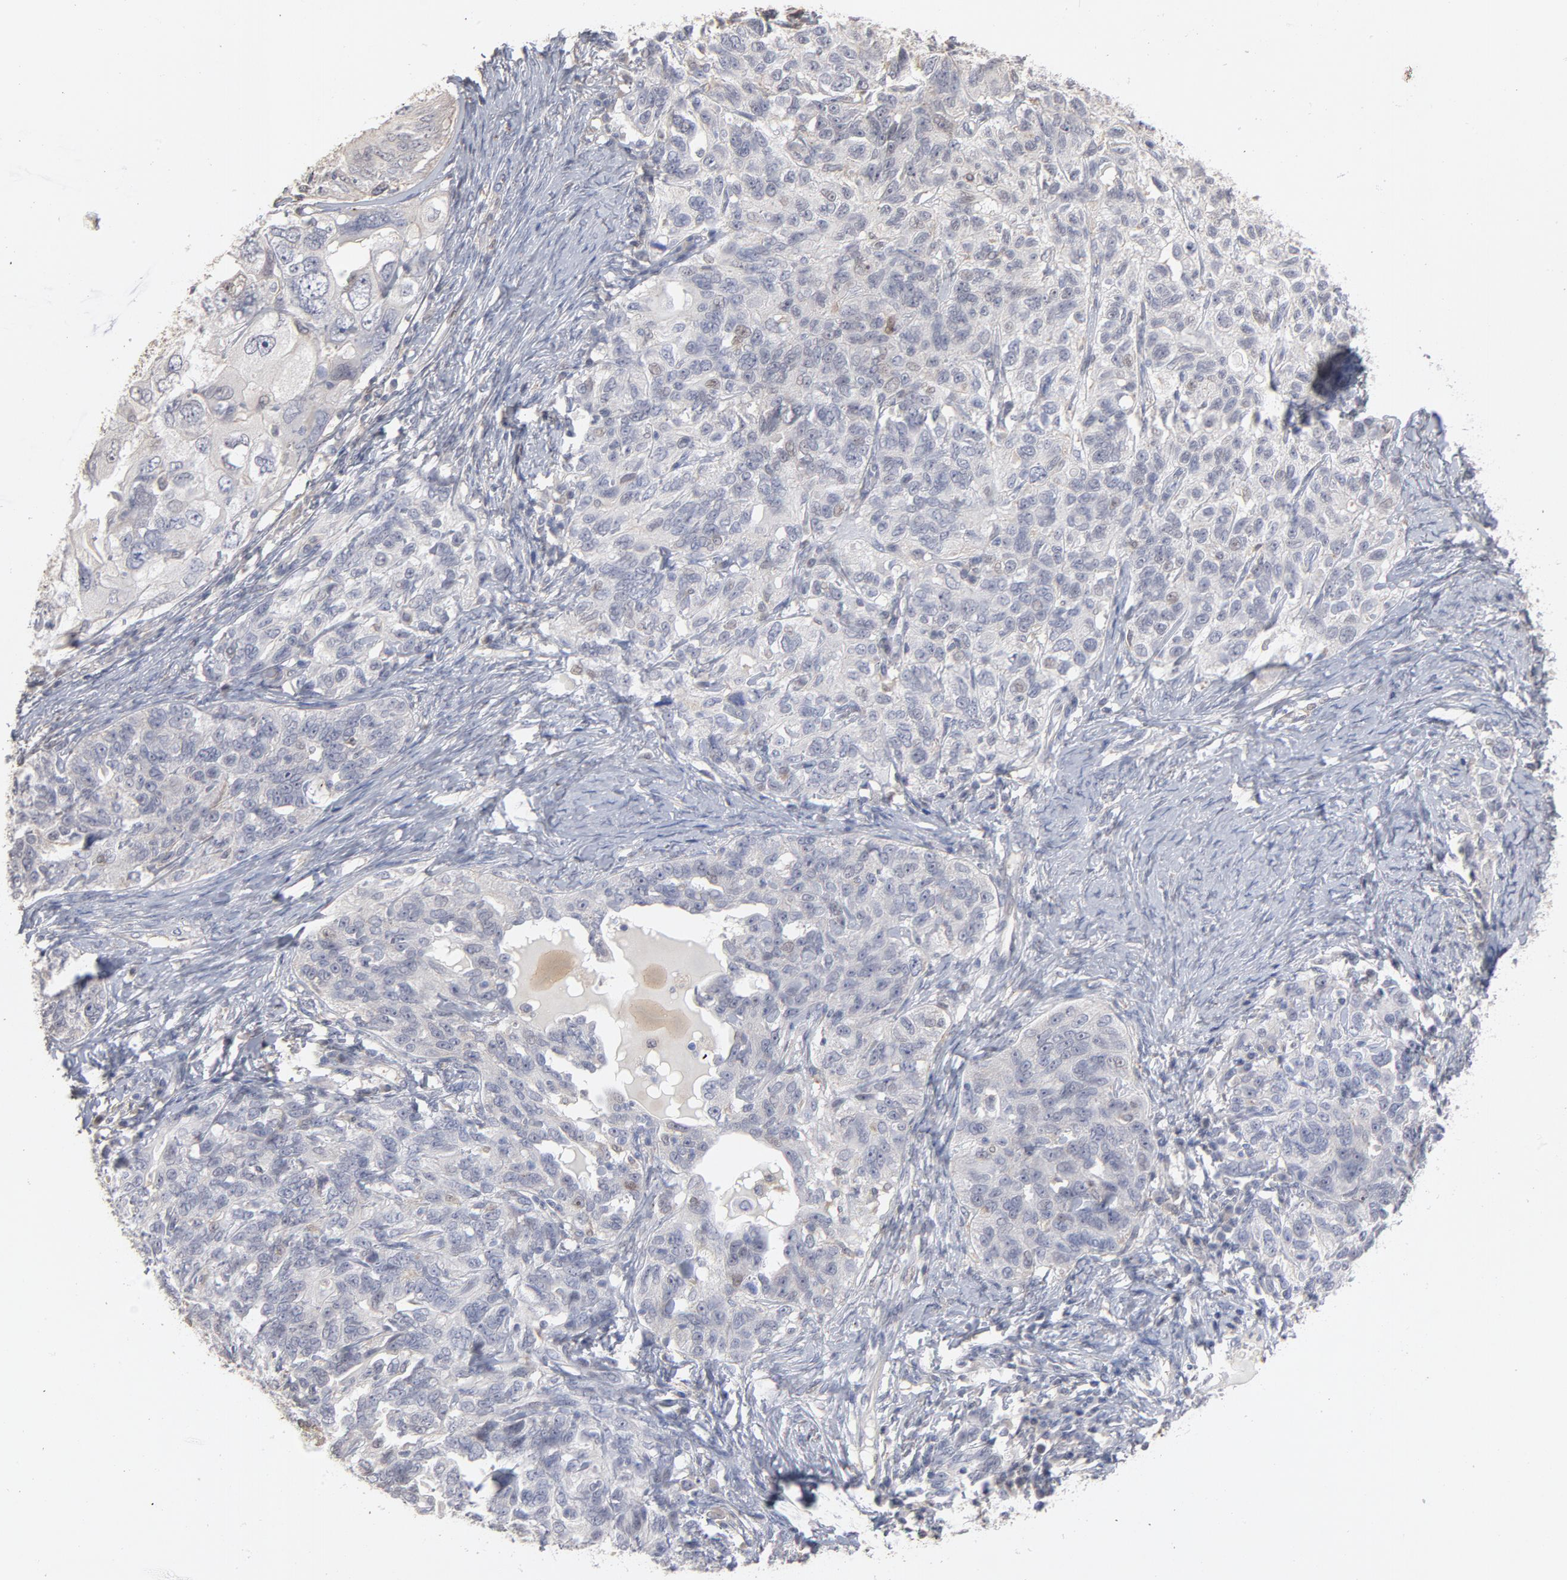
{"staining": {"intensity": "weak", "quantity": "<25%", "location": "nuclear"}, "tissue": "ovarian cancer", "cell_type": "Tumor cells", "image_type": "cancer", "snomed": [{"axis": "morphology", "description": "Cystadenocarcinoma, serous, NOS"}, {"axis": "topography", "description": "Ovary"}], "caption": "IHC of ovarian cancer (serous cystadenocarcinoma) shows no positivity in tumor cells.", "gene": "PNMA1", "patient": {"sex": "female", "age": 82}}